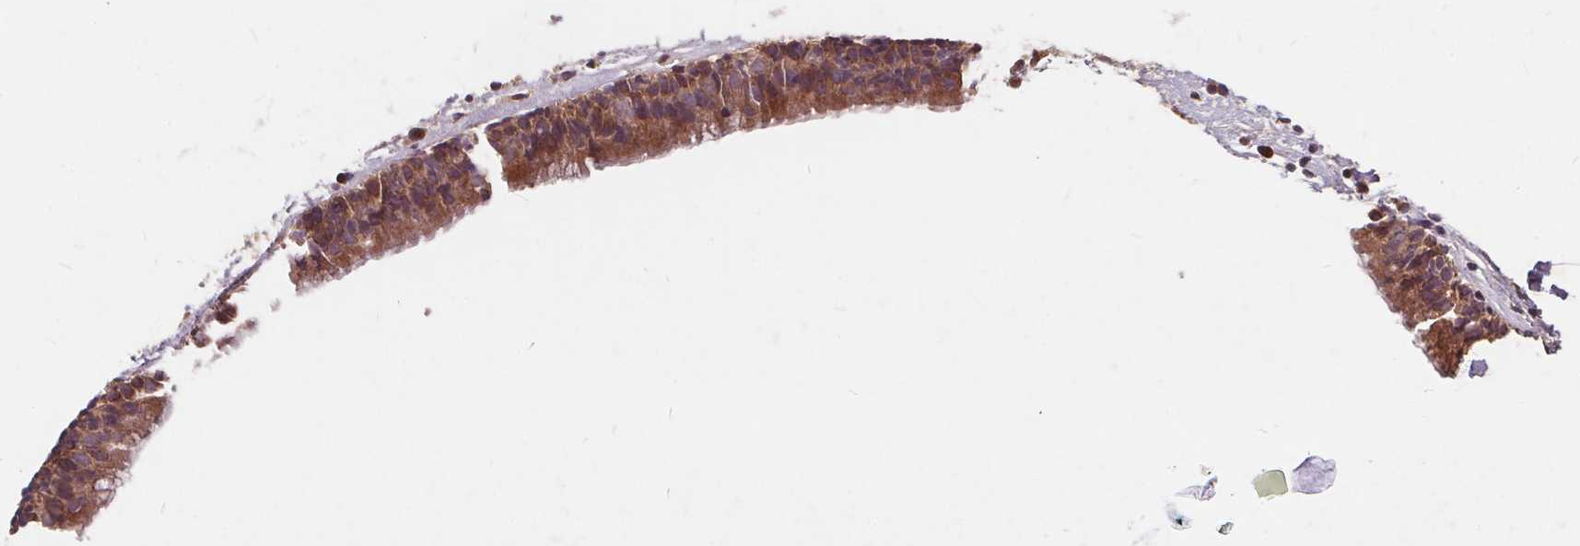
{"staining": {"intensity": "moderate", "quantity": "25%-75%", "location": "cytoplasmic/membranous"}, "tissue": "nasopharynx", "cell_type": "Respiratory epithelial cells", "image_type": "normal", "snomed": [{"axis": "morphology", "description": "Normal tissue, NOS"}, {"axis": "topography", "description": "Nasopharynx"}], "caption": "About 25%-75% of respiratory epithelial cells in unremarkable nasopharynx exhibit moderate cytoplasmic/membranous protein positivity as visualized by brown immunohistochemical staining.", "gene": "CSNK1G2", "patient": {"sex": "male", "age": 24}}